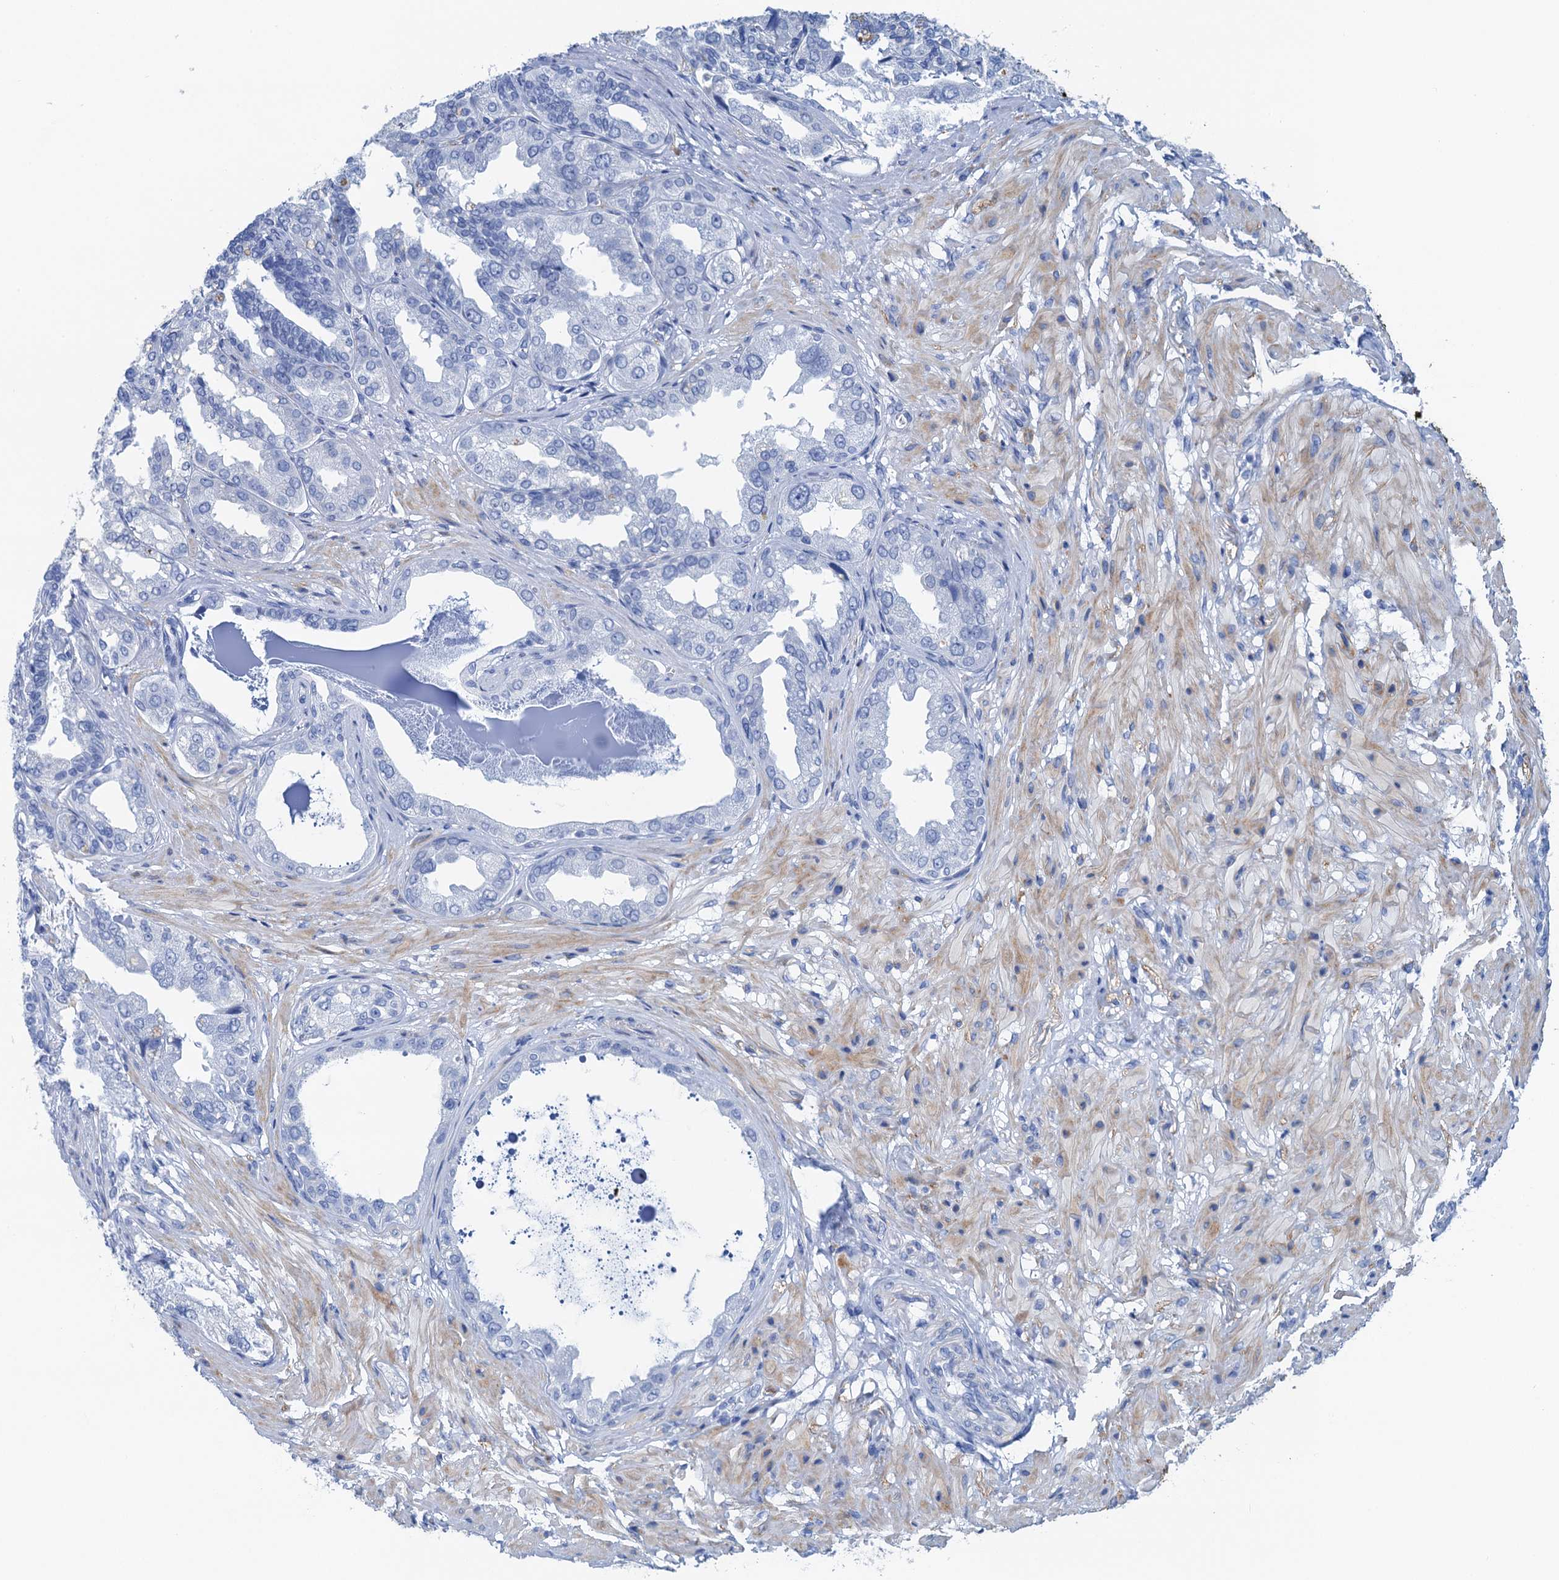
{"staining": {"intensity": "negative", "quantity": "none", "location": "none"}, "tissue": "seminal vesicle", "cell_type": "Glandular cells", "image_type": "normal", "snomed": [{"axis": "morphology", "description": "Normal tissue, NOS"}, {"axis": "topography", "description": "Seminal veicle"}], "caption": "IHC of unremarkable seminal vesicle reveals no expression in glandular cells.", "gene": "NLRP10", "patient": {"sex": "male", "age": 63}}